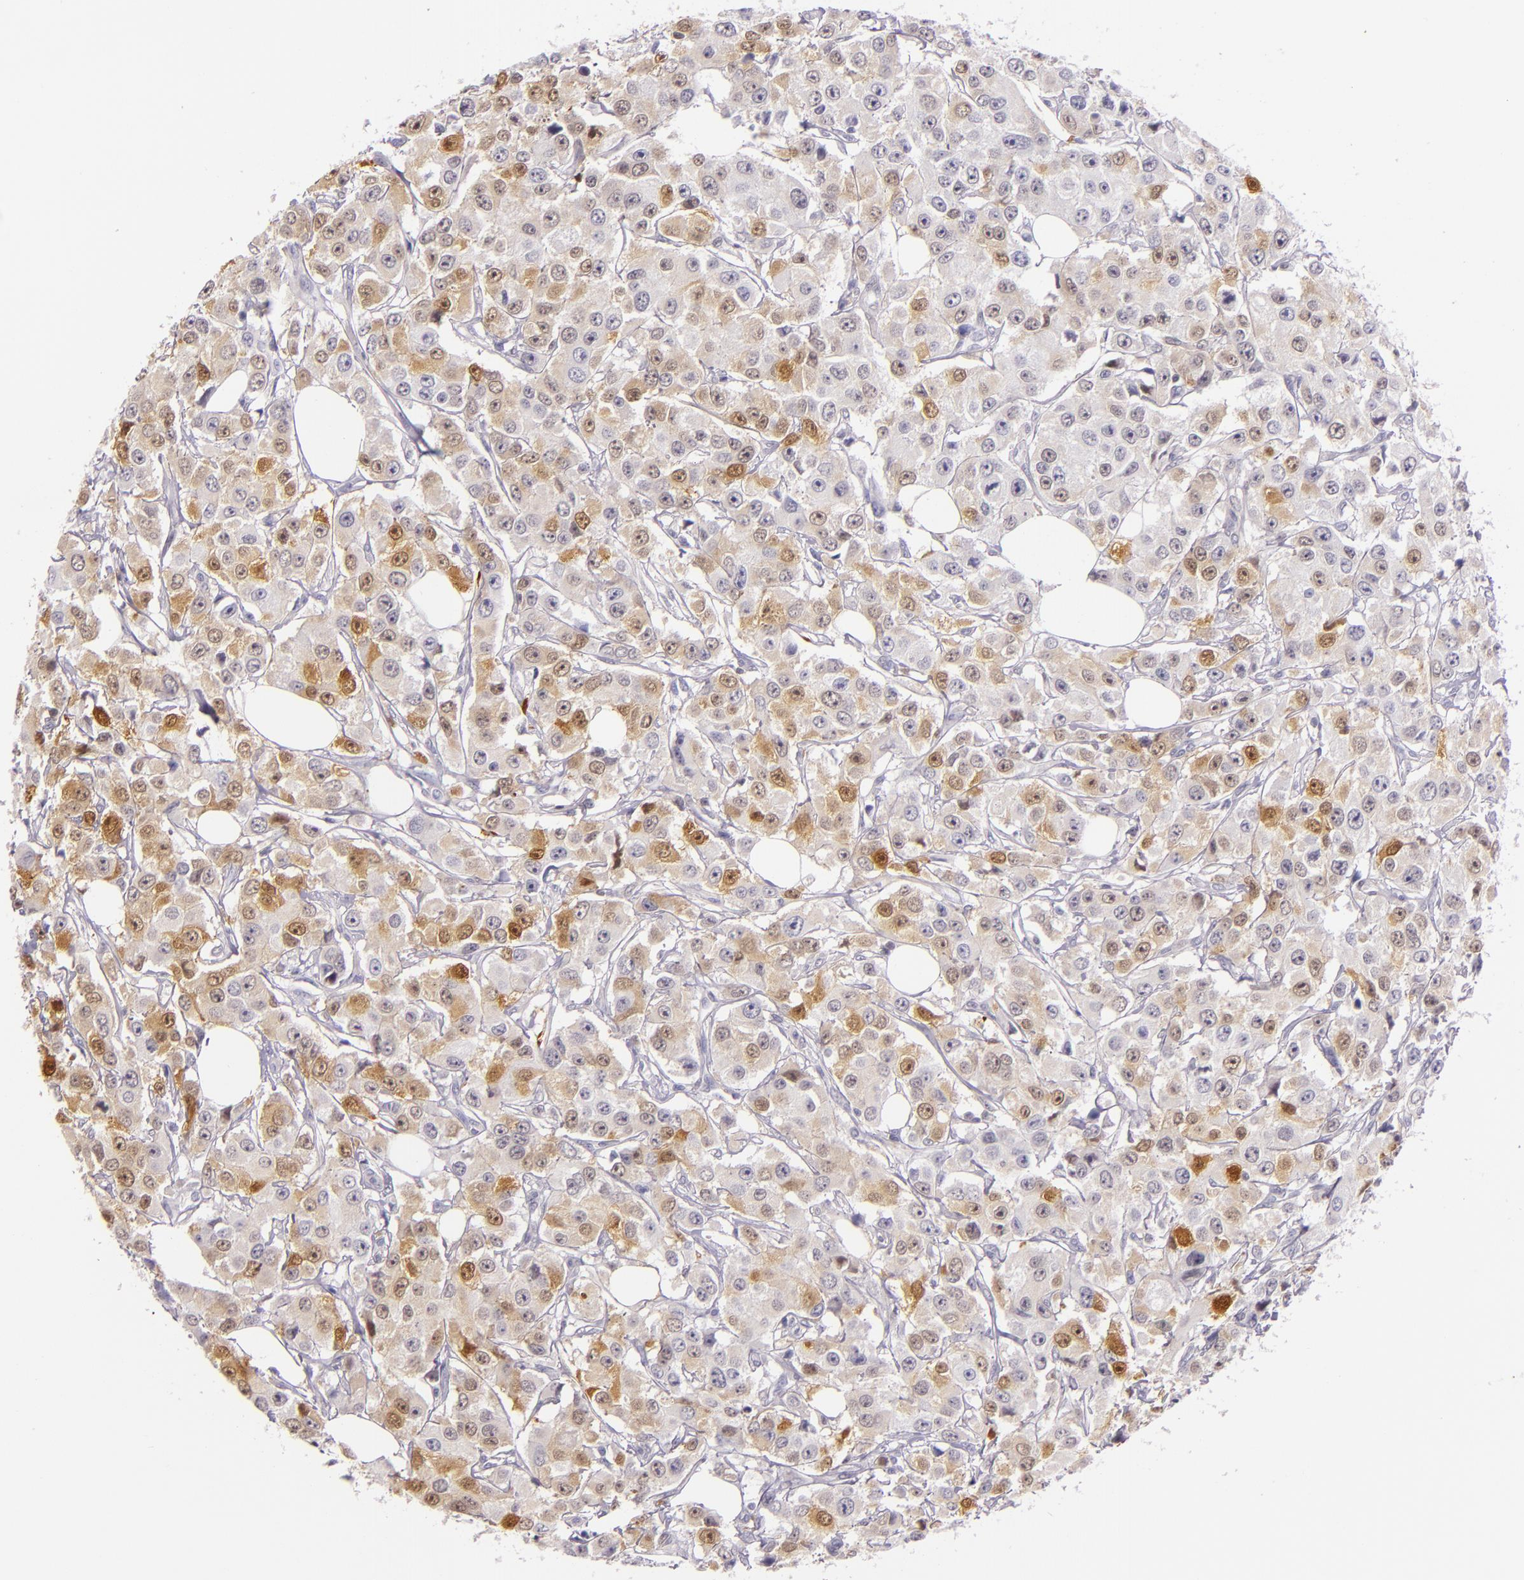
{"staining": {"intensity": "moderate", "quantity": "25%-75%", "location": "cytoplasmic/membranous,nuclear"}, "tissue": "breast cancer", "cell_type": "Tumor cells", "image_type": "cancer", "snomed": [{"axis": "morphology", "description": "Duct carcinoma"}, {"axis": "topography", "description": "Breast"}], "caption": "Human breast intraductal carcinoma stained for a protein (brown) shows moderate cytoplasmic/membranous and nuclear positive positivity in about 25%-75% of tumor cells.", "gene": "MT1A", "patient": {"sex": "female", "age": 58}}